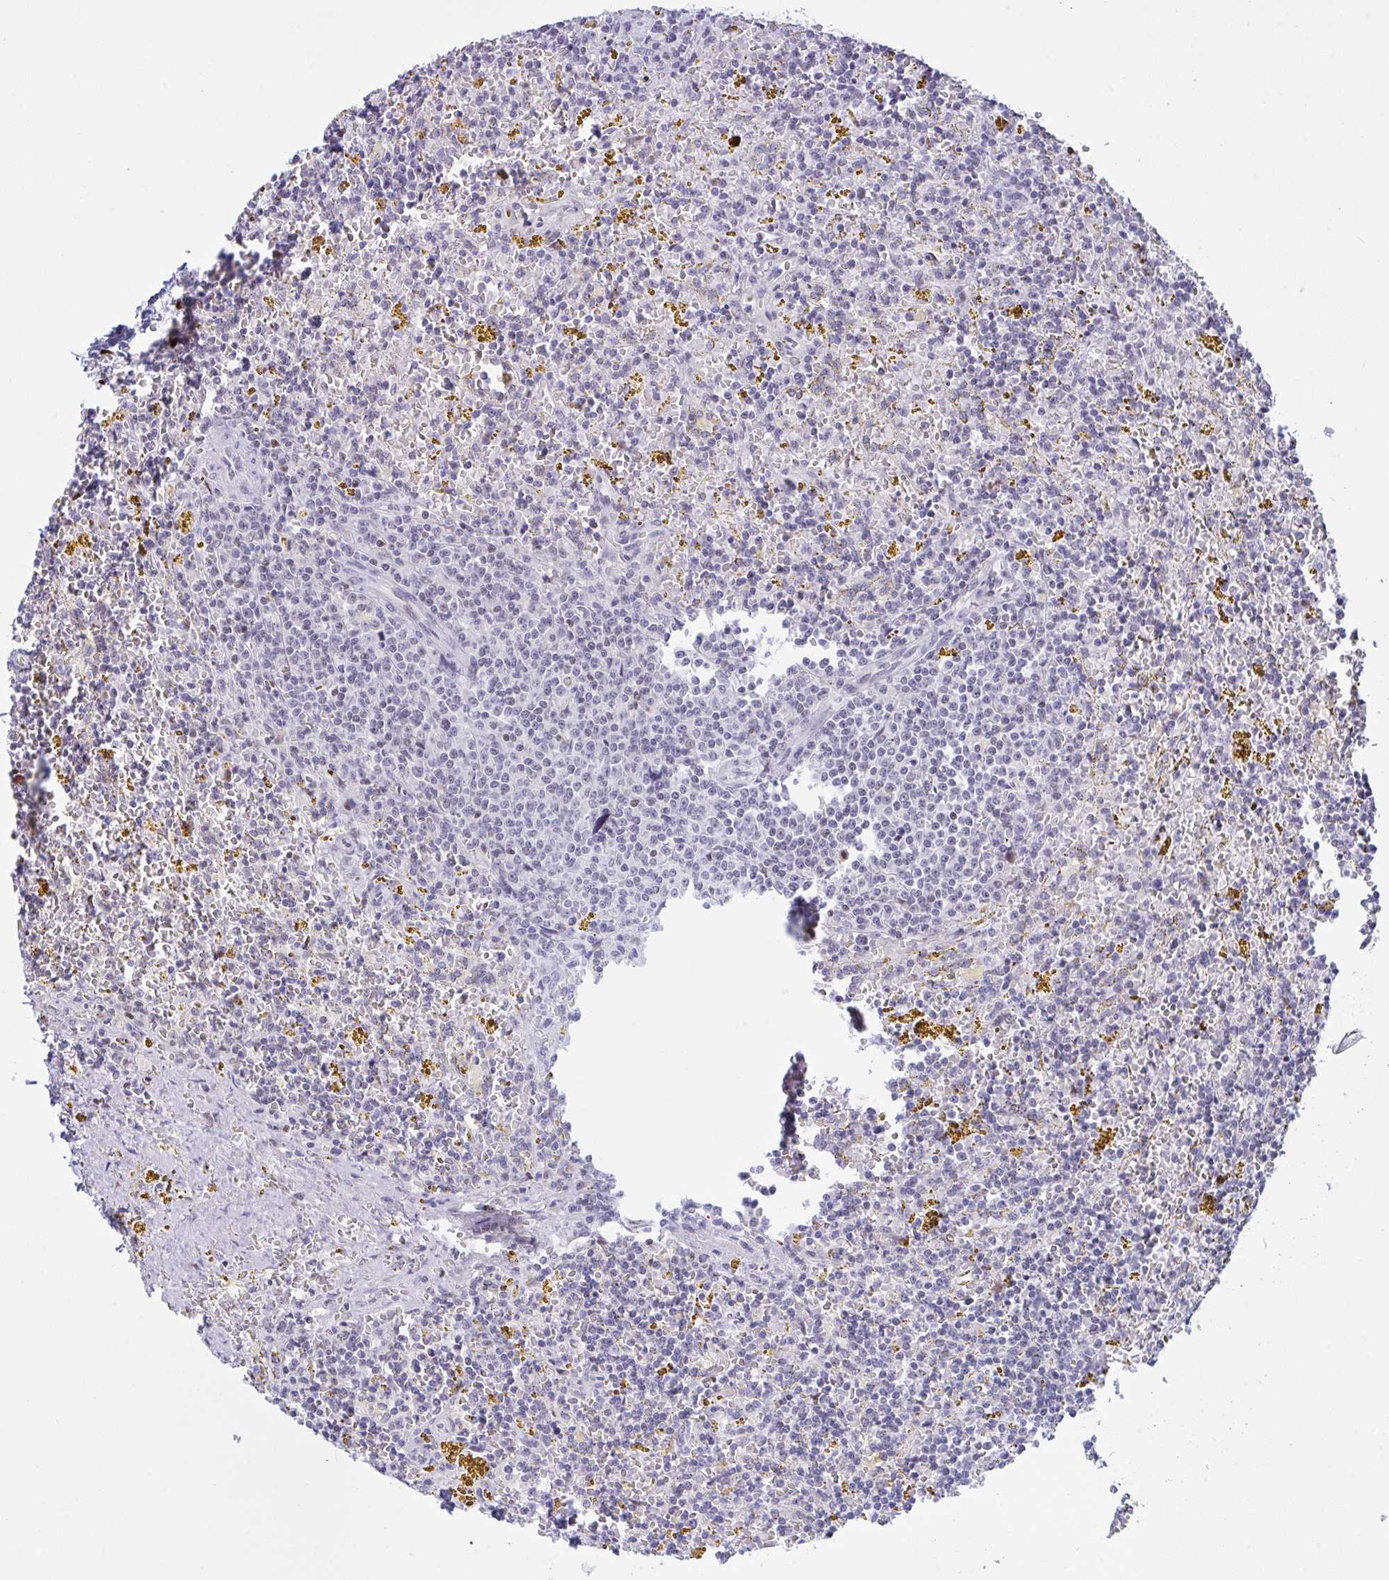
{"staining": {"intensity": "negative", "quantity": "none", "location": "none"}, "tissue": "lymphoma", "cell_type": "Tumor cells", "image_type": "cancer", "snomed": [{"axis": "morphology", "description": "Malignant lymphoma, non-Hodgkin's type, Low grade"}, {"axis": "topography", "description": "Spleen"}, {"axis": "topography", "description": "Lymph node"}], "caption": "There is no significant expression in tumor cells of lymphoma.", "gene": "IKZF2", "patient": {"sex": "female", "age": 66}}